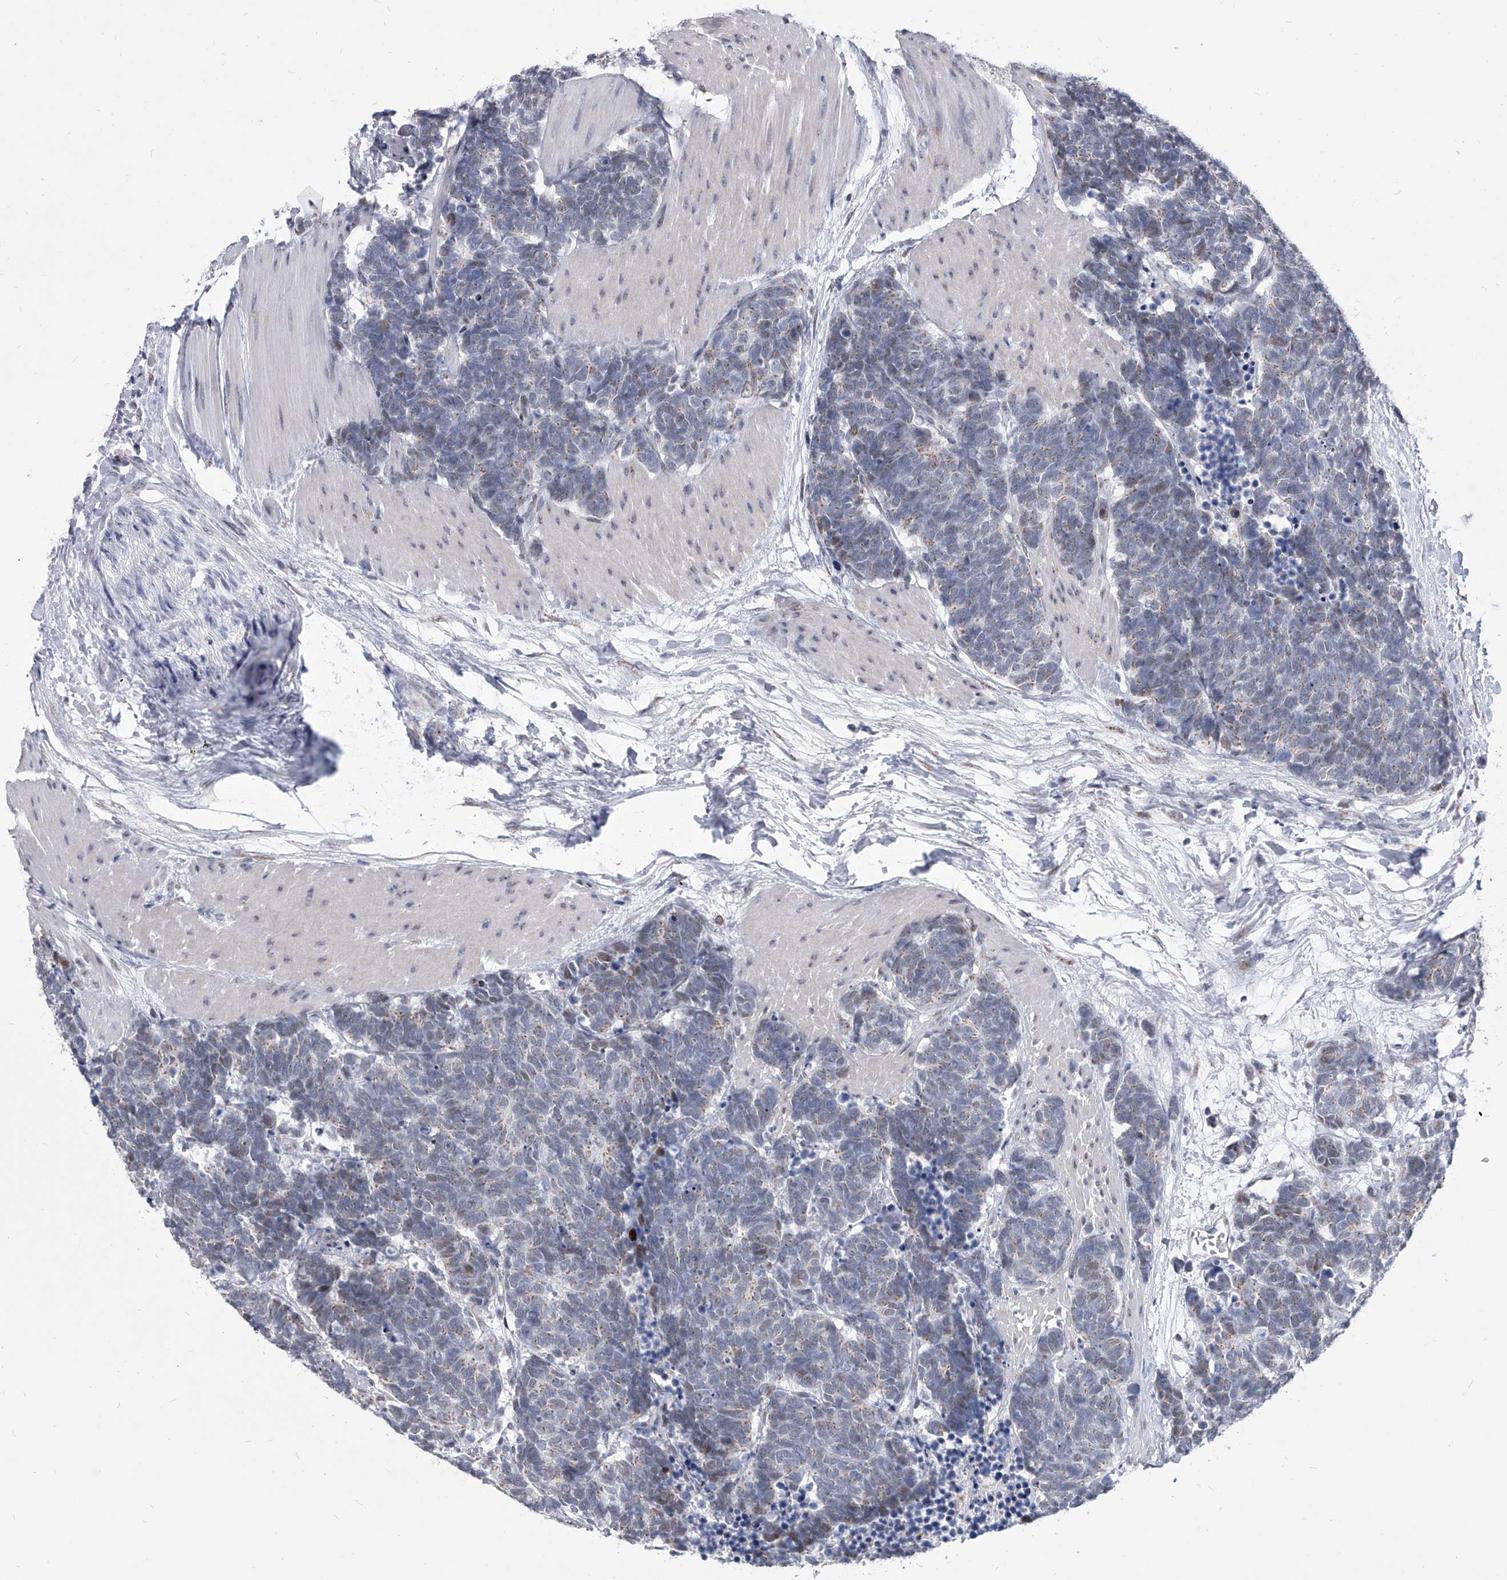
{"staining": {"intensity": "weak", "quantity": "<25%", "location": "cytoplasmic/membranous"}, "tissue": "carcinoid", "cell_type": "Tumor cells", "image_type": "cancer", "snomed": [{"axis": "morphology", "description": "Carcinoma, NOS"}, {"axis": "morphology", "description": "Carcinoid, malignant, NOS"}, {"axis": "topography", "description": "Urinary bladder"}], "caption": "IHC histopathology image of human carcinoid stained for a protein (brown), which shows no expression in tumor cells.", "gene": "EVA1C", "patient": {"sex": "male", "age": 57}}